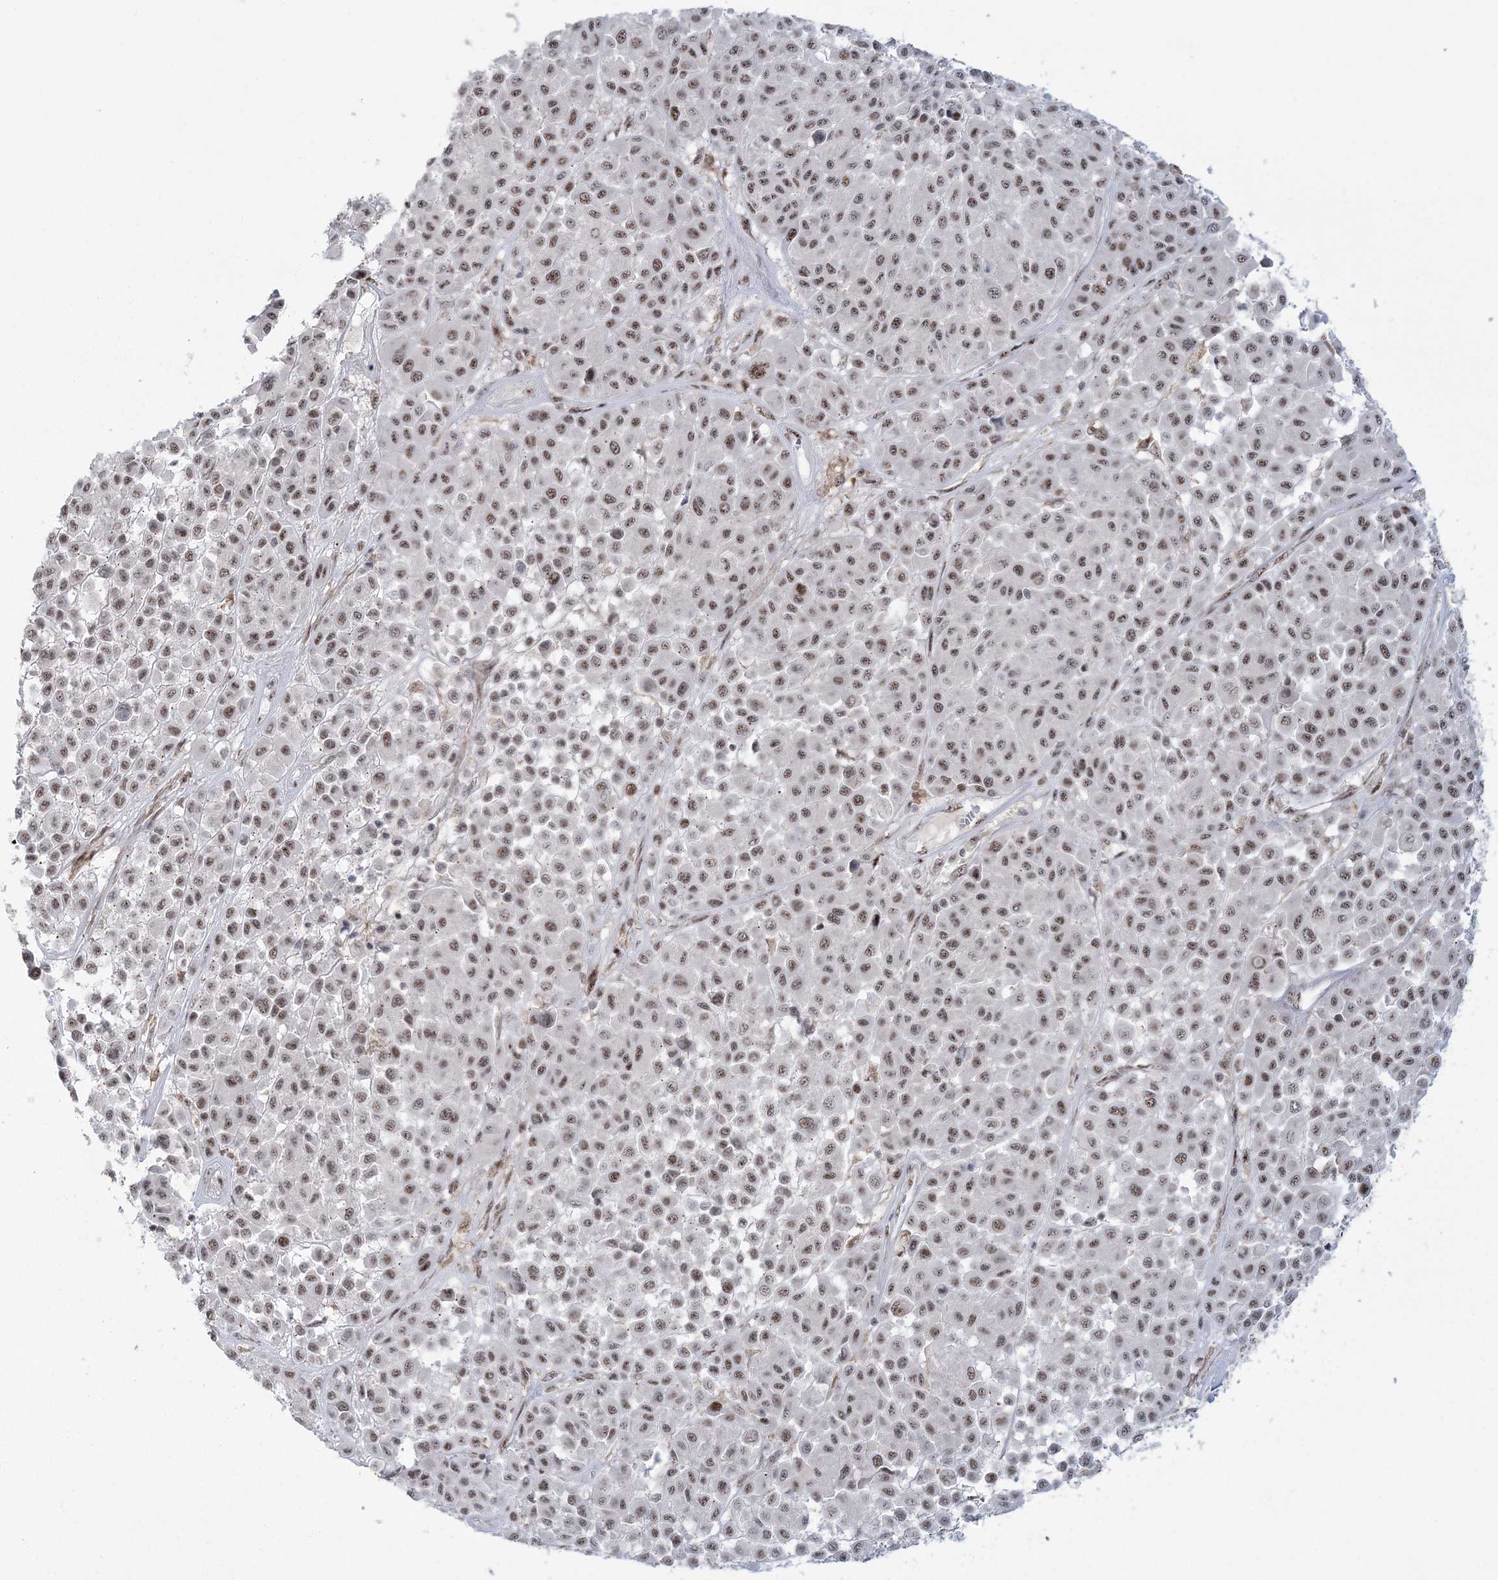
{"staining": {"intensity": "moderate", "quantity": ">75%", "location": "nuclear"}, "tissue": "melanoma", "cell_type": "Tumor cells", "image_type": "cancer", "snomed": [{"axis": "morphology", "description": "Malignant melanoma, Metastatic site"}, {"axis": "topography", "description": "Soft tissue"}], "caption": "This is an image of immunohistochemistry staining of melanoma, which shows moderate staining in the nuclear of tumor cells.", "gene": "KDM6B", "patient": {"sex": "male", "age": 41}}